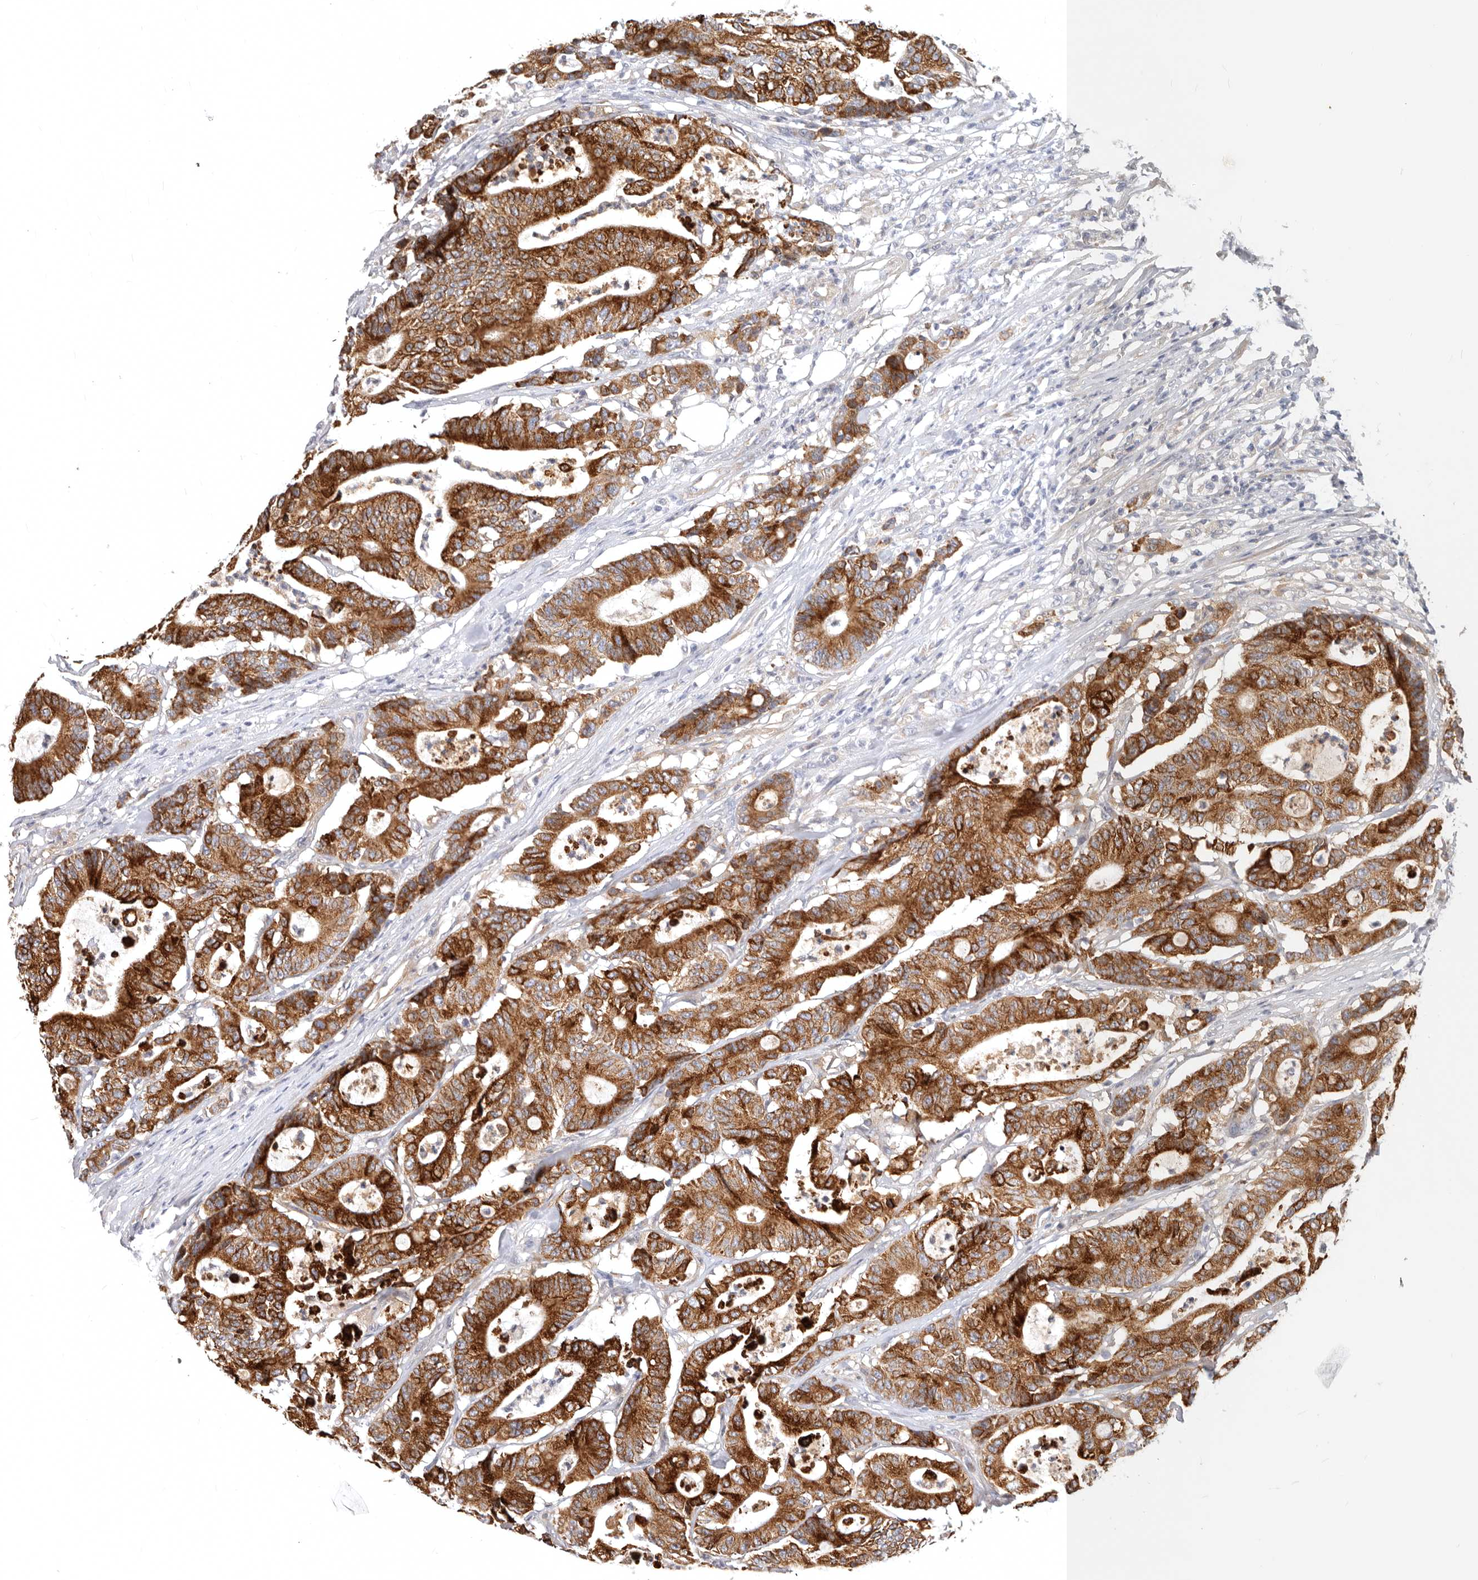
{"staining": {"intensity": "strong", "quantity": ">75%", "location": "cytoplasmic/membranous"}, "tissue": "colorectal cancer", "cell_type": "Tumor cells", "image_type": "cancer", "snomed": [{"axis": "morphology", "description": "Adenocarcinoma, NOS"}, {"axis": "topography", "description": "Colon"}], "caption": "Approximately >75% of tumor cells in colorectal adenocarcinoma show strong cytoplasmic/membranous protein staining as visualized by brown immunohistochemical staining.", "gene": "TFB2M", "patient": {"sex": "female", "age": 84}}